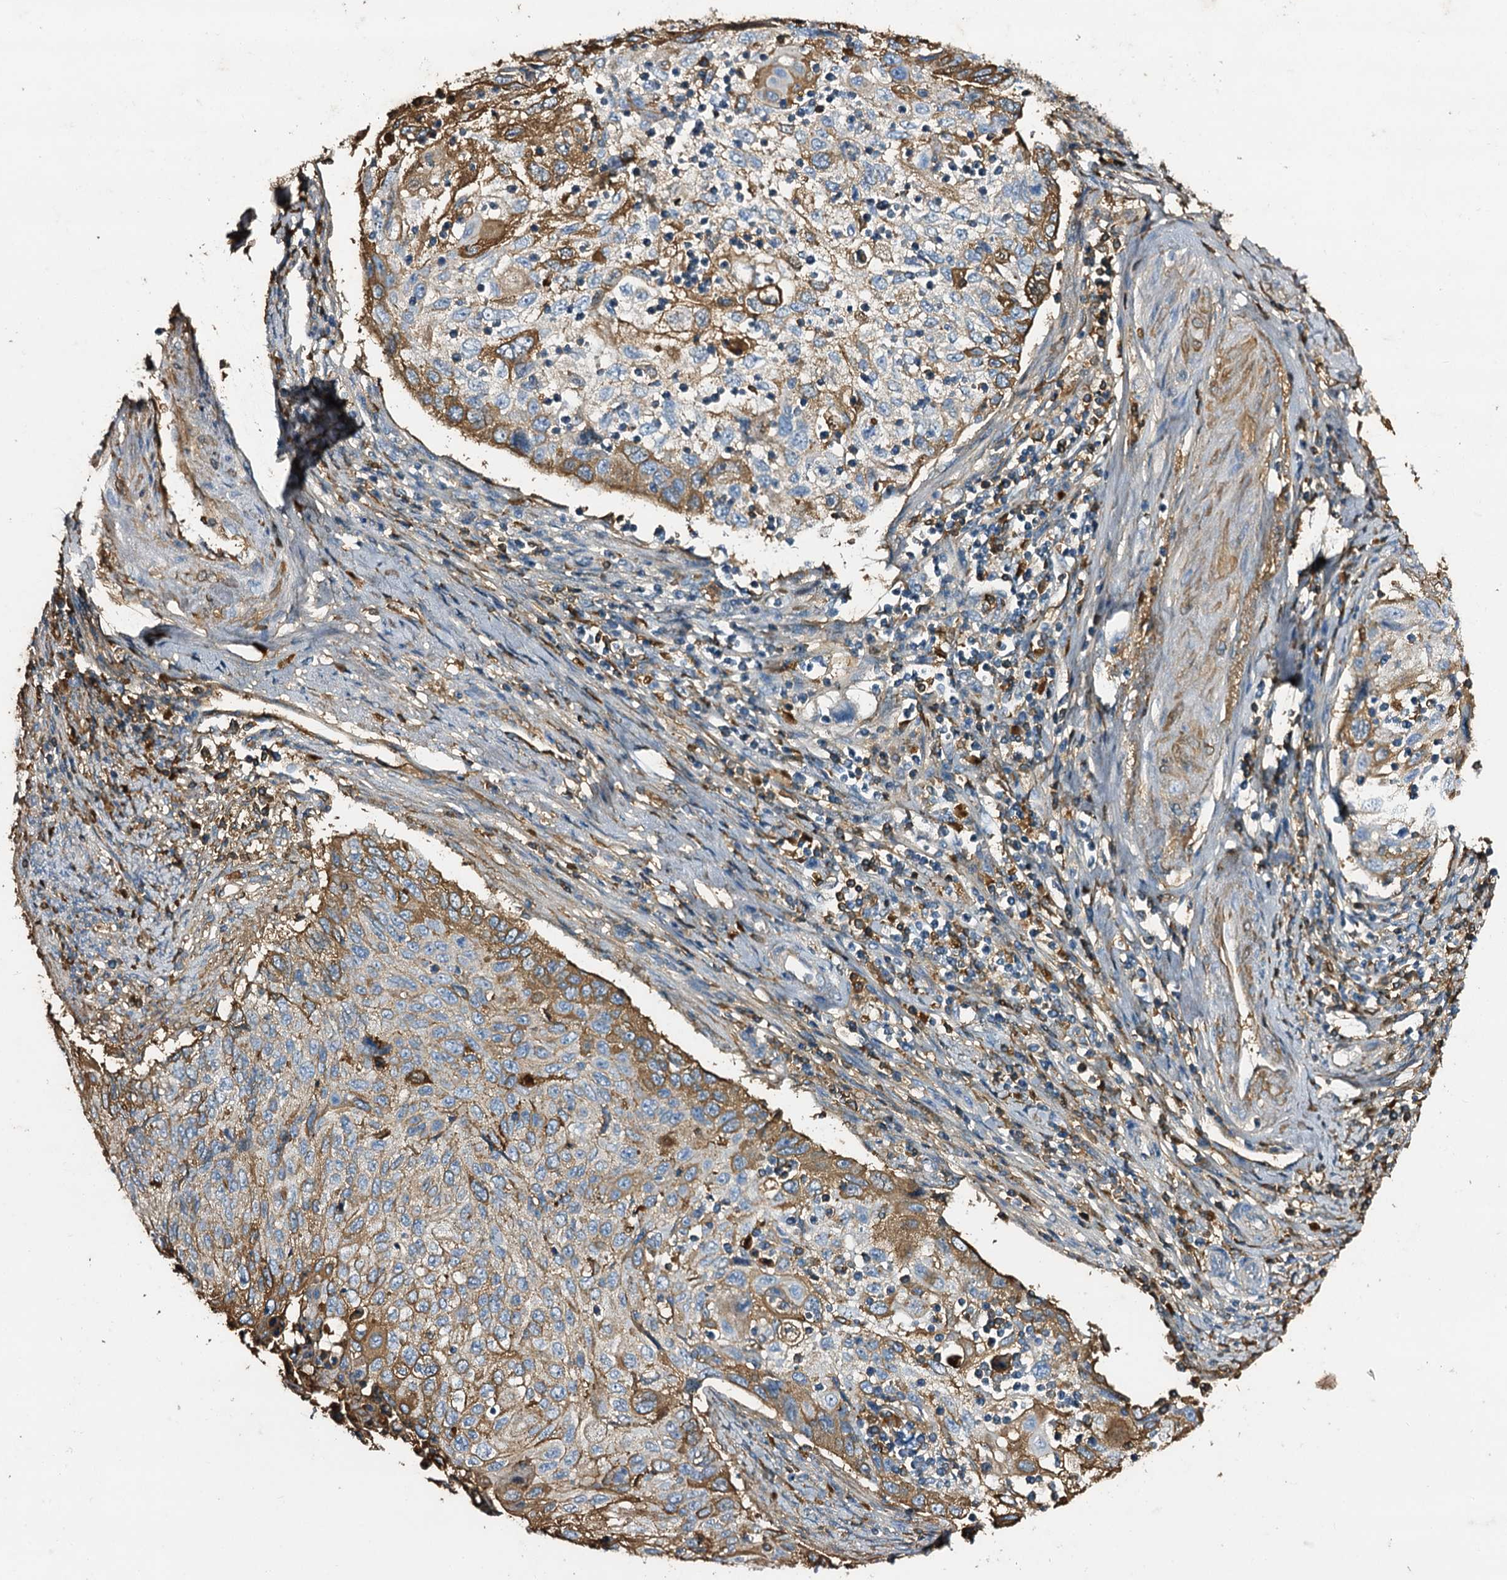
{"staining": {"intensity": "strong", "quantity": "25%-75%", "location": "cytoplasmic/membranous"}, "tissue": "cervical cancer", "cell_type": "Tumor cells", "image_type": "cancer", "snomed": [{"axis": "morphology", "description": "Squamous cell carcinoma, NOS"}, {"axis": "topography", "description": "Cervix"}], "caption": "High-magnification brightfield microscopy of cervical cancer (squamous cell carcinoma) stained with DAB (3,3'-diaminobenzidine) (brown) and counterstained with hematoxylin (blue). tumor cells exhibit strong cytoplasmic/membranous positivity is appreciated in about25%-75% of cells. (DAB (3,3'-diaminobenzidine) IHC with brightfield microscopy, high magnification).", "gene": "EDN1", "patient": {"sex": "female", "age": 70}}